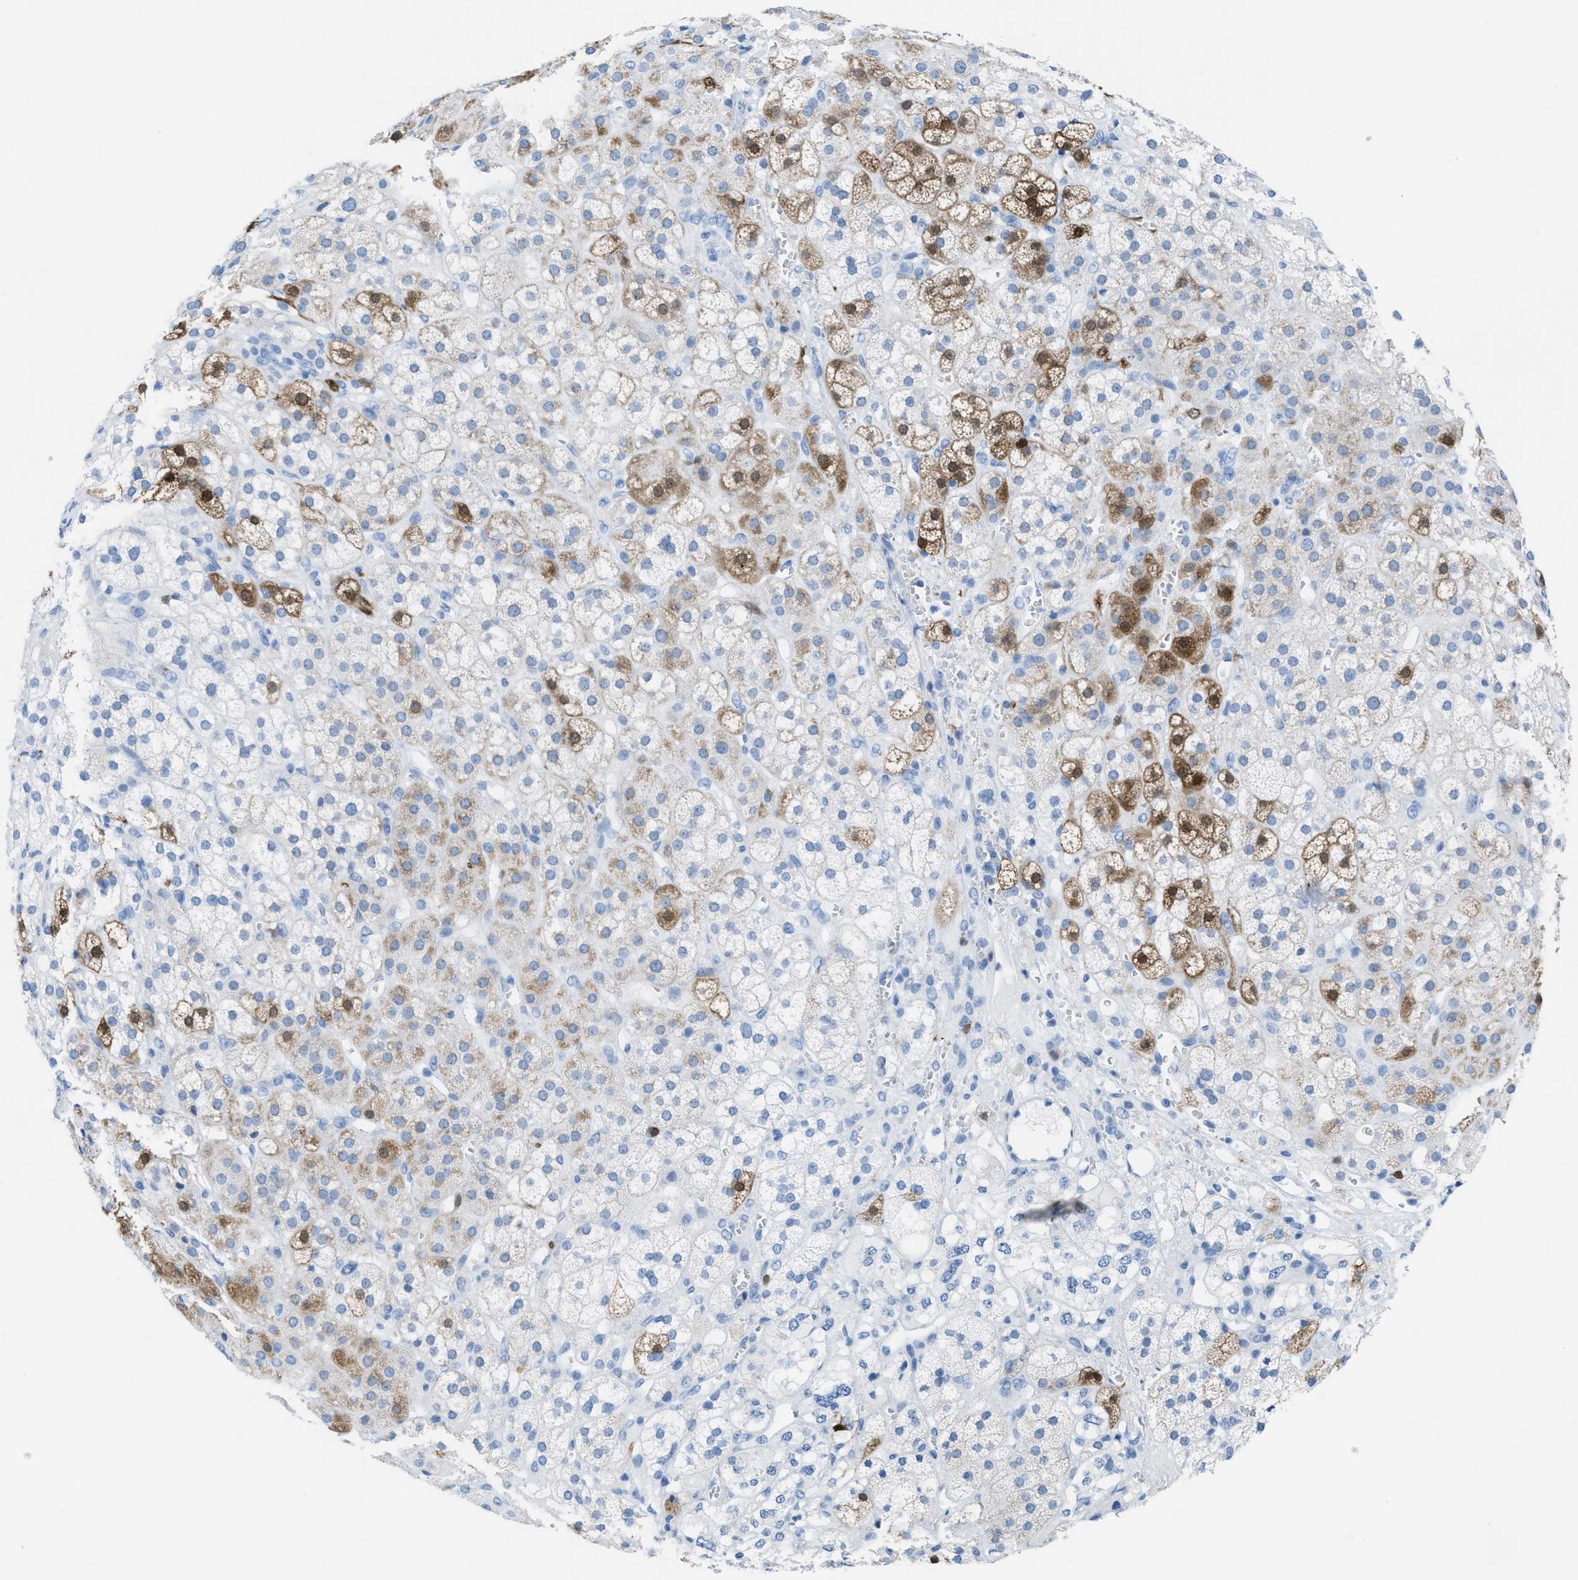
{"staining": {"intensity": "strong", "quantity": "25%-75%", "location": "cytoplasmic/membranous,nuclear"}, "tissue": "adrenal gland", "cell_type": "Glandular cells", "image_type": "normal", "snomed": [{"axis": "morphology", "description": "Normal tissue, NOS"}, {"axis": "topography", "description": "Adrenal gland"}], "caption": "The image demonstrates immunohistochemical staining of unremarkable adrenal gland. There is strong cytoplasmic/membranous,nuclear positivity is appreciated in about 25%-75% of glandular cells. (DAB IHC with brightfield microscopy, high magnification).", "gene": "CDKN2A", "patient": {"sex": "male", "age": 56}}